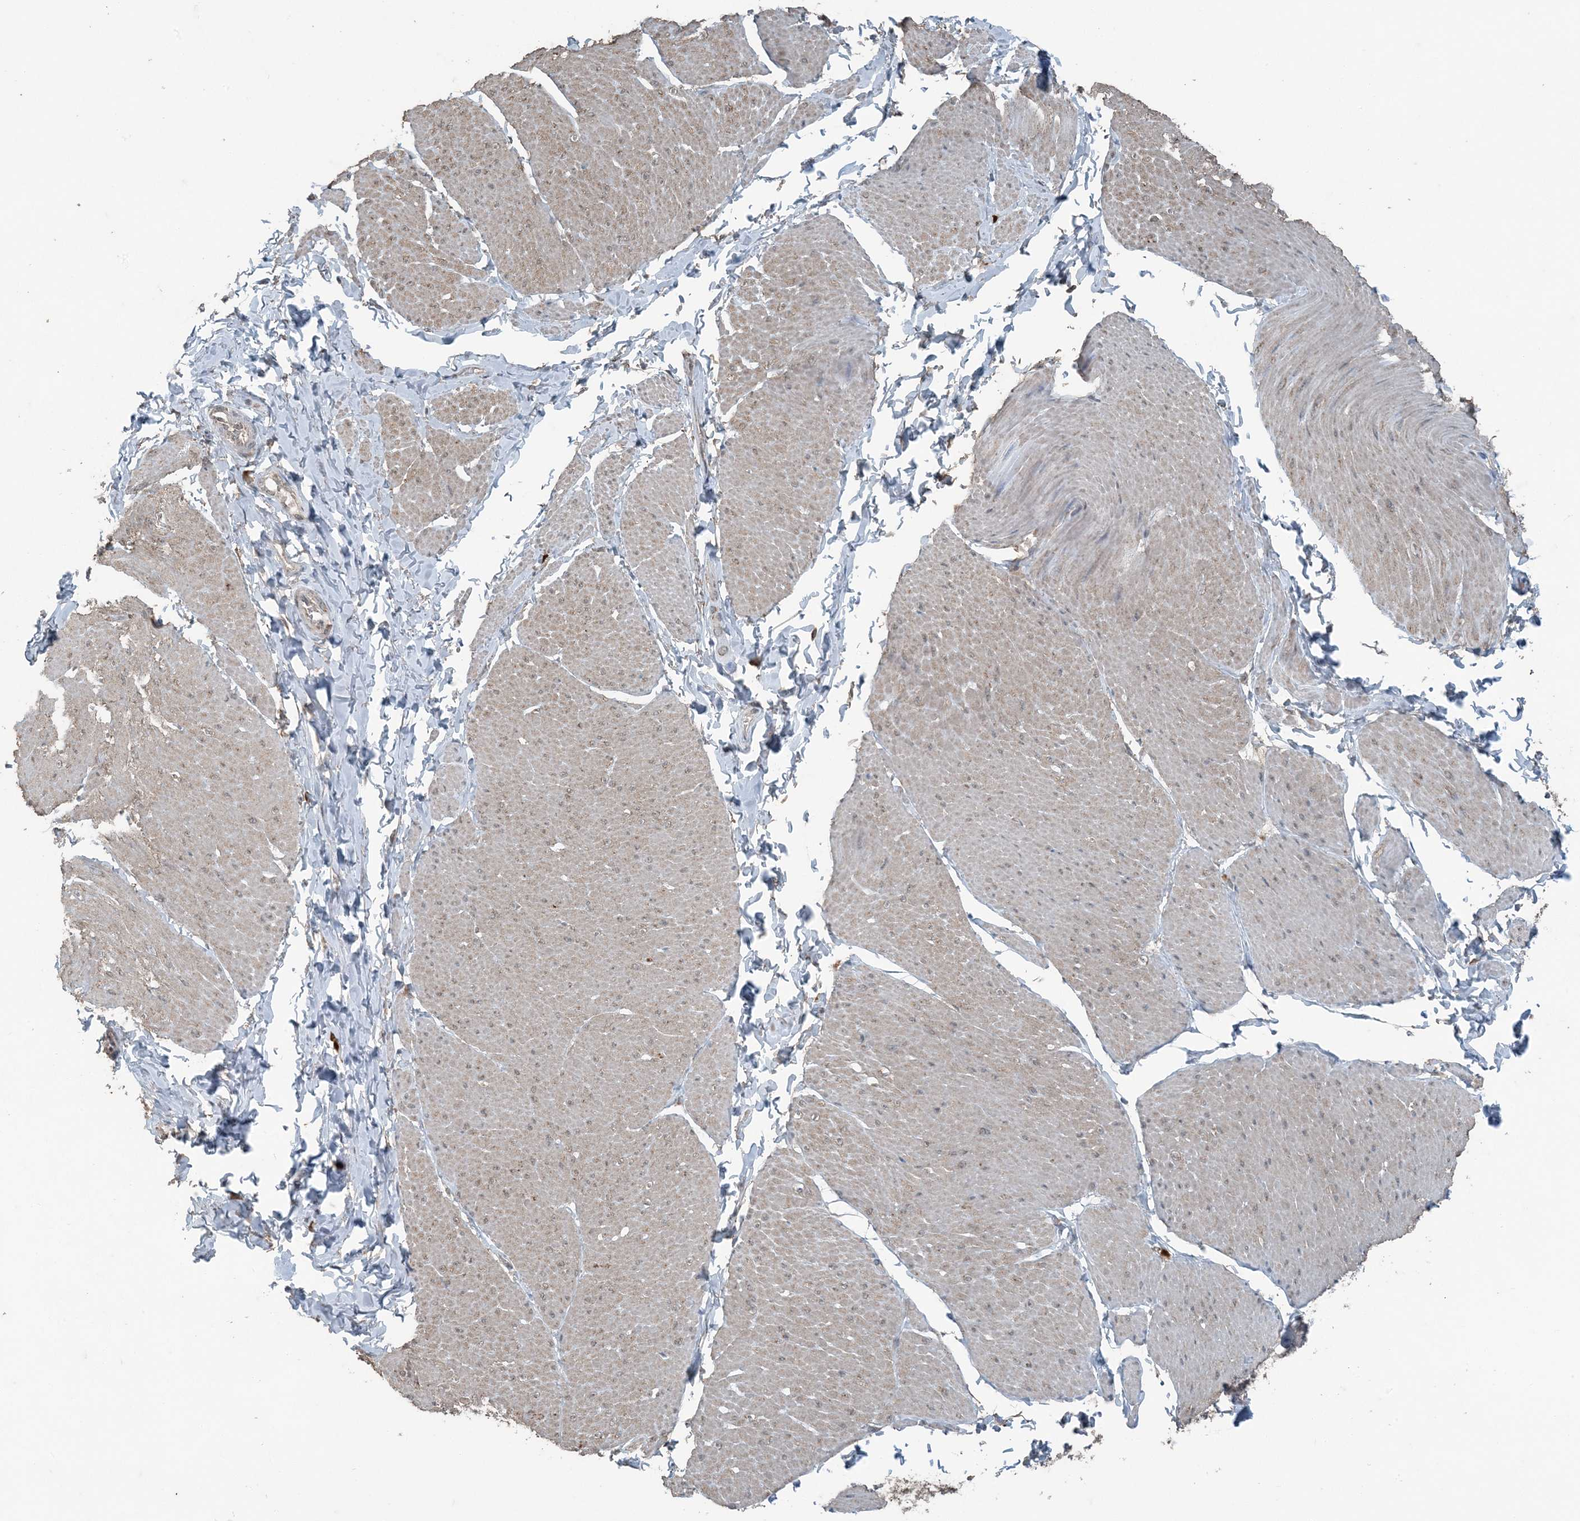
{"staining": {"intensity": "weak", "quantity": ">75%", "location": "cytoplasmic/membranous,nuclear"}, "tissue": "smooth muscle", "cell_type": "Smooth muscle cells", "image_type": "normal", "snomed": [{"axis": "morphology", "description": "Urothelial carcinoma, High grade"}, {"axis": "topography", "description": "Urinary bladder"}], "caption": "Immunohistochemistry (IHC) photomicrograph of unremarkable smooth muscle stained for a protein (brown), which shows low levels of weak cytoplasmic/membranous,nuclear expression in about >75% of smooth muscle cells.", "gene": "GNL1", "patient": {"sex": "male", "age": 46}}